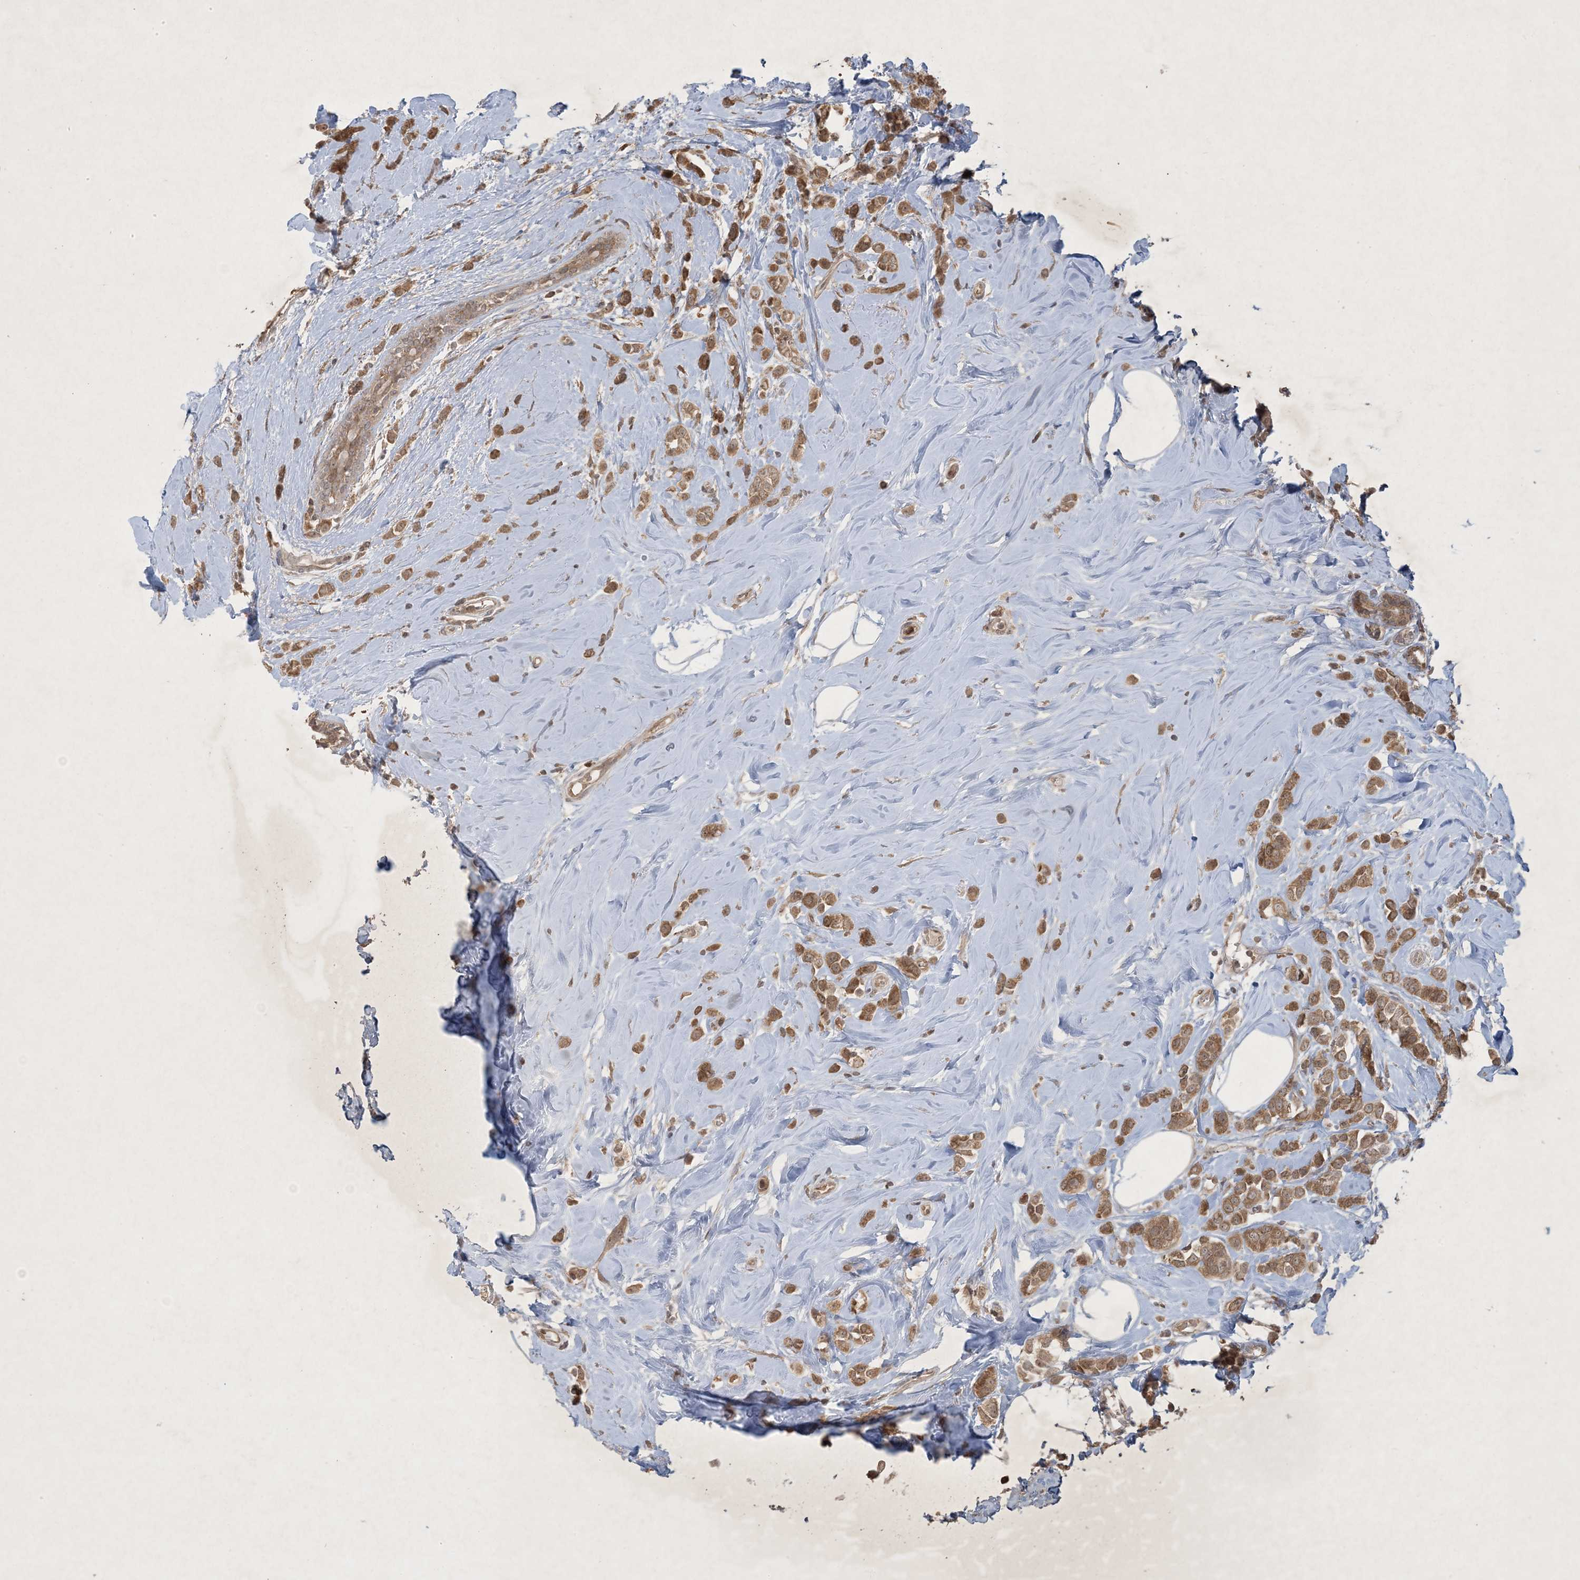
{"staining": {"intensity": "moderate", "quantity": ">75%", "location": "cytoplasmic/membranous,nuclear"}, "tissue": "breast cancer", "cell_type": "Tumor cells", "image_type": "cancer", "snomed": [{"axis": "morphology", "description": "Lobular carcinoma"}, {"axis": "topography", "description": "Breast"}], "caption": "DAB immunohistochemical staining of human breast cancer (lobular carcinoma) exhibits moderate cytoplasmic/membranous and nuclear protein positivity in about >75% of tumor cells.", "gene": "NRBP2", "patient": {"sex": "female", "age": 47}}